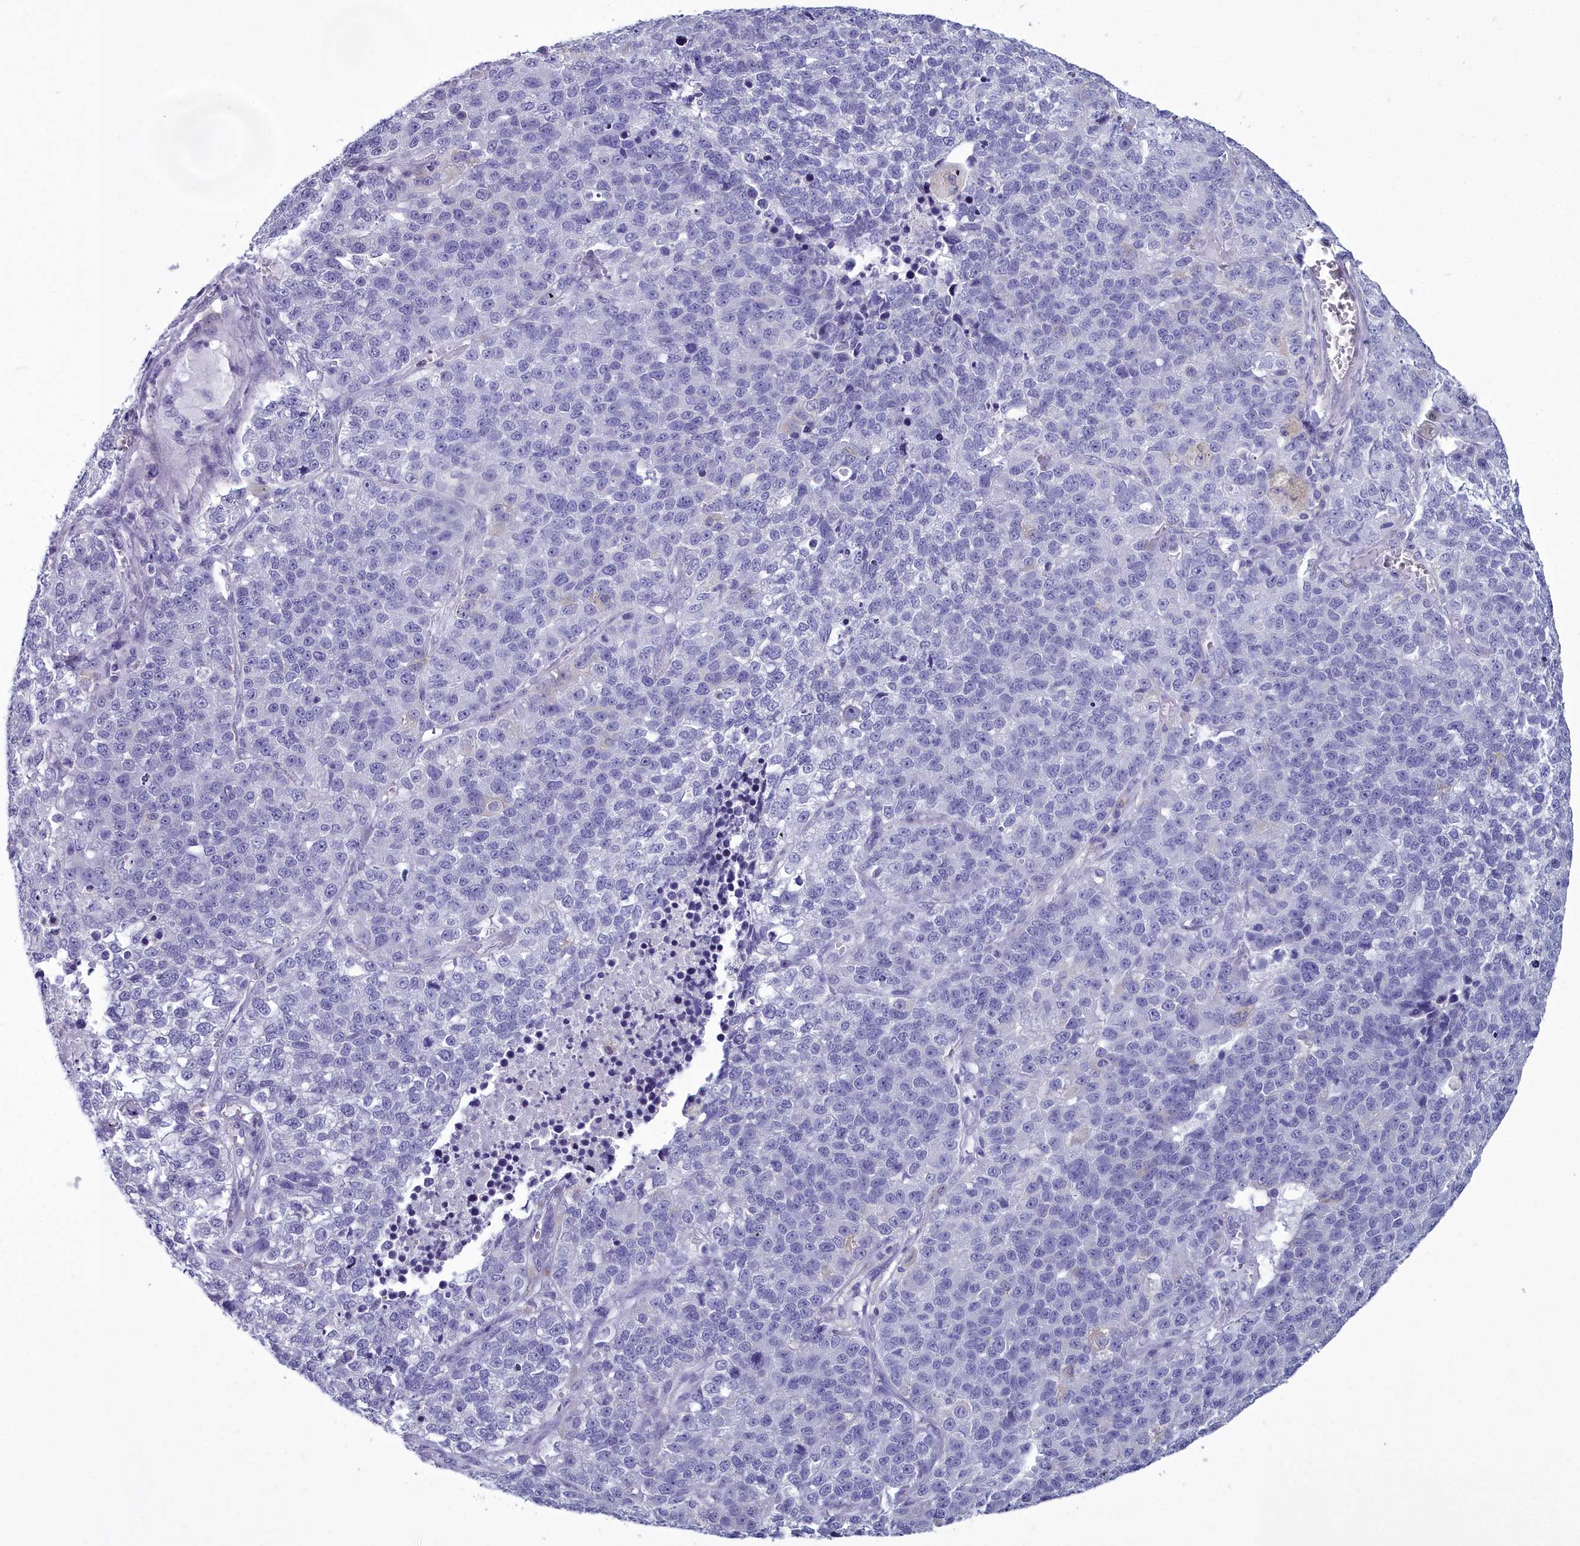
{"staining": {"intensity": "negative", "quantity": "none", "location": "none"}, "tissue": "lung cancer", "cell_type": "Tumor cells", "image_type": "cancer", "snomed": [{"axis": "morphology", "description": "Adenocarcinoma, NOS"}, {"axis": "topography", "description": "Lung"}], "caption": "A histopathology image of human lung cancer (adenocarcinoma) is negative for staining in tumor cells.", "gene": "MAP6", "patient": {"sex": "male", "age": 49}}